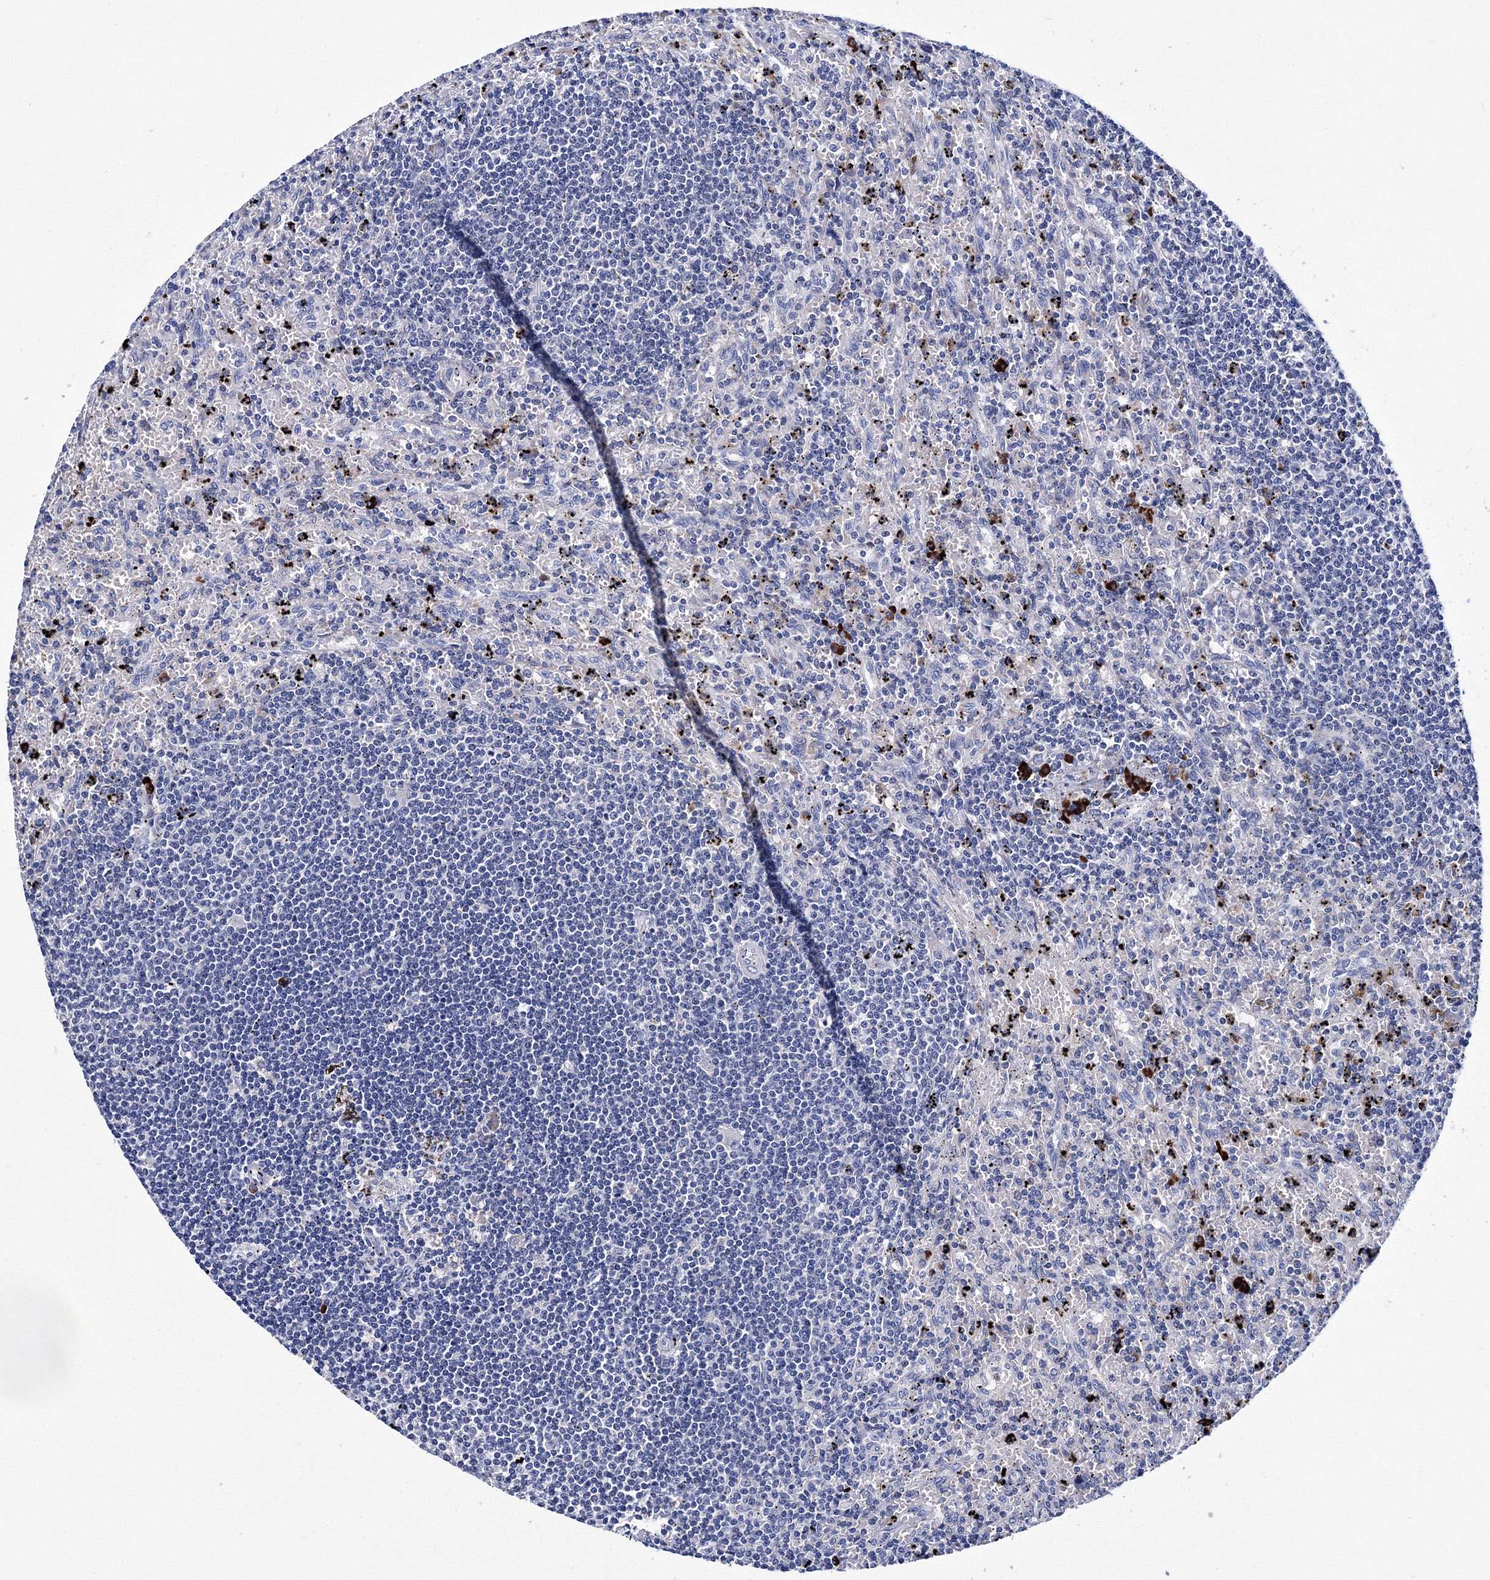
{"staining": {"intensity": "negative", "quantity": "none", "location": "none"}, "tissue": "lymphoma", "cell_type": "Tumor cells", "image_type": "cancer", "snomed": [{"axis": "morphology", "description": "Malignant lymphoma, non-Hodgkin's type, Low grade"}, {"axis": "topography", "description": "Spleen"}], "caption": "A high-resolution image shows immunohistochemistry staining of lymphoma, which exhibits no significant positivity in tumor cells.", "gene": "TRPM2", "patient": {"sex": "male", "age": 76}}